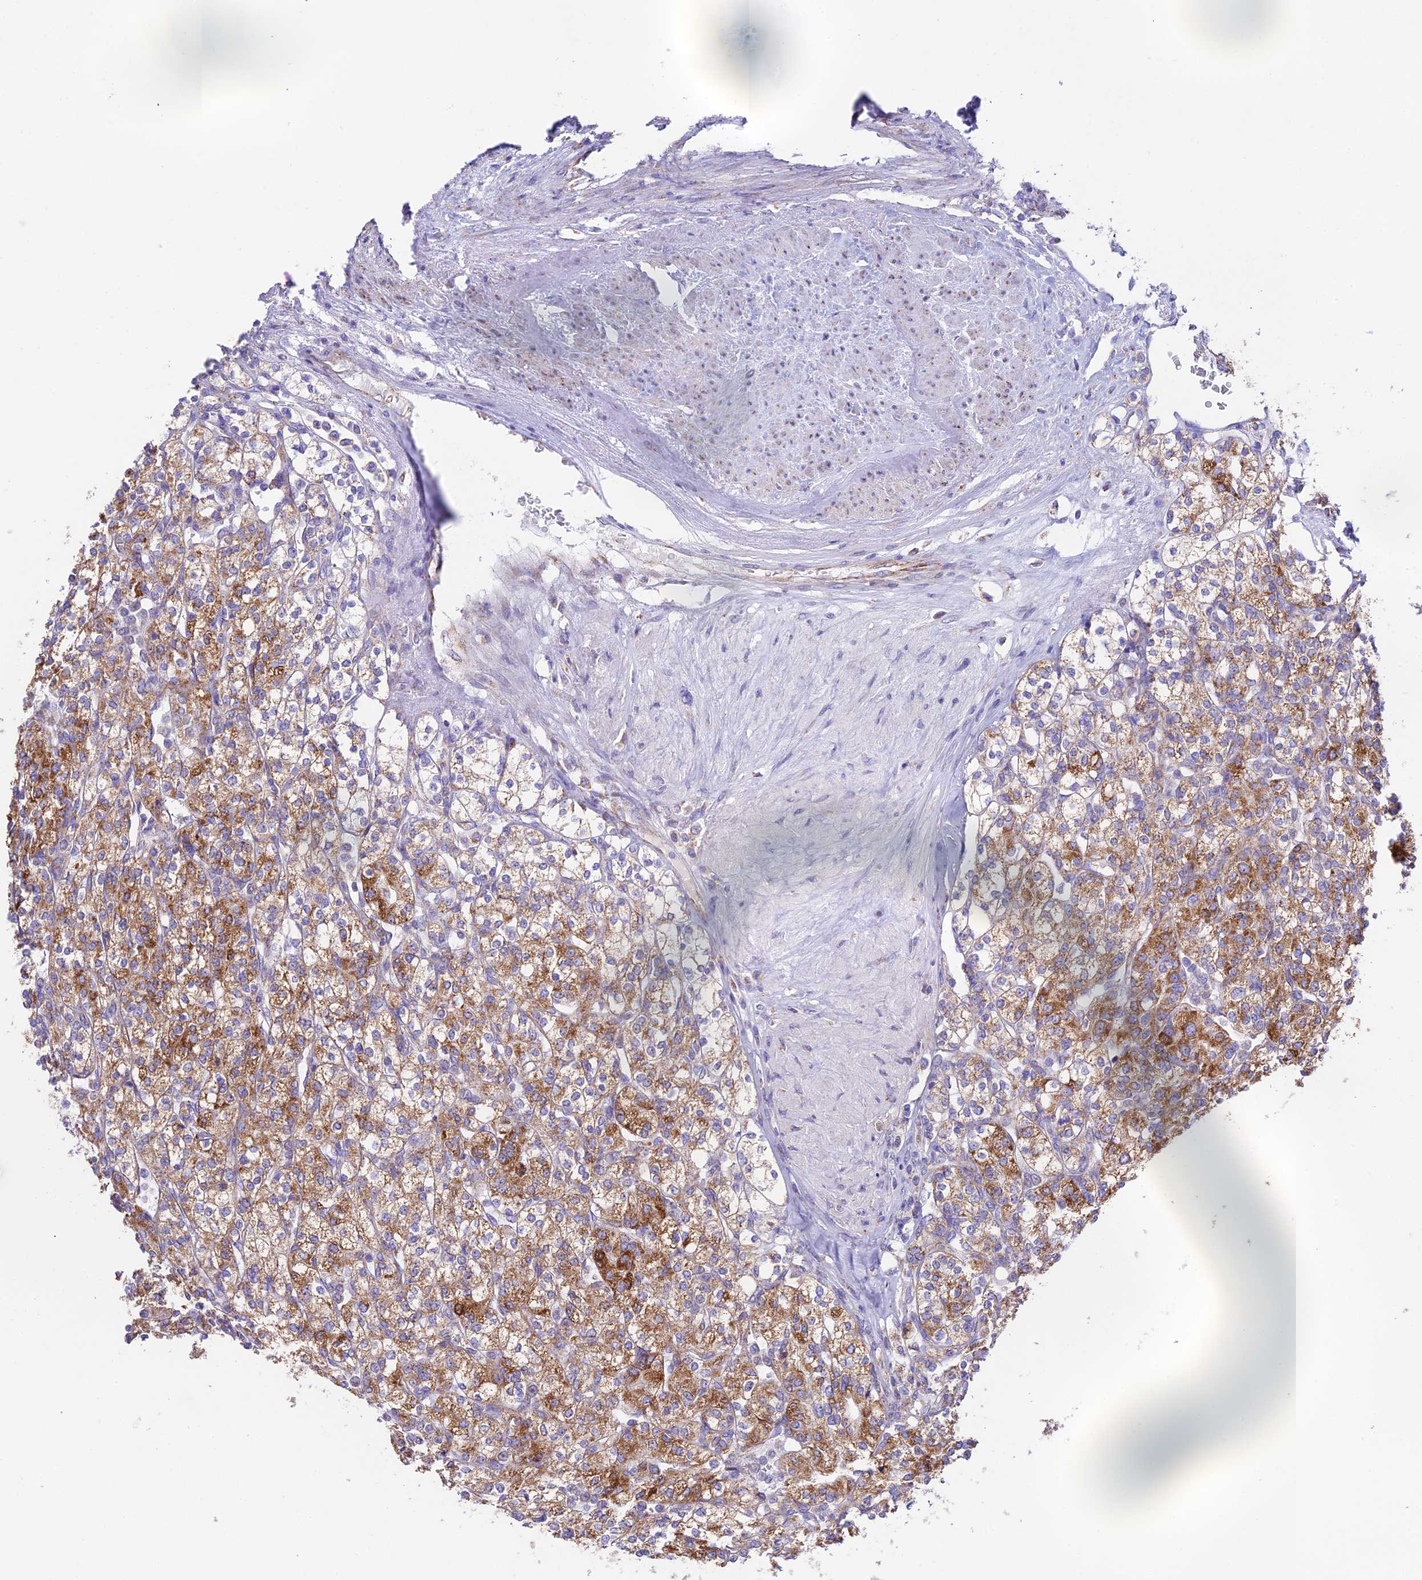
{"staining": {"intensity": "moderate", "quantity": ">75%", "location": "cytoplasmic/membranous"}, "tissue": "renal cancer", "cell_type": "Tumor cells", "image_type": "cancer", "snomed": [{"axis": "morphology", "description": "Adenocarcinoma, NOS"}, {"axis": "topography", "description": "Kidney"}], "caption": "Renal cancer (adenocarcinoma) tissue reveals moderate cytoplasmic/membranous expression in about >75% of tumor cells, visualized by immunohistochemistry.", "gene": "HSDL2", "patient": {"sex": "male", "age": 77}}